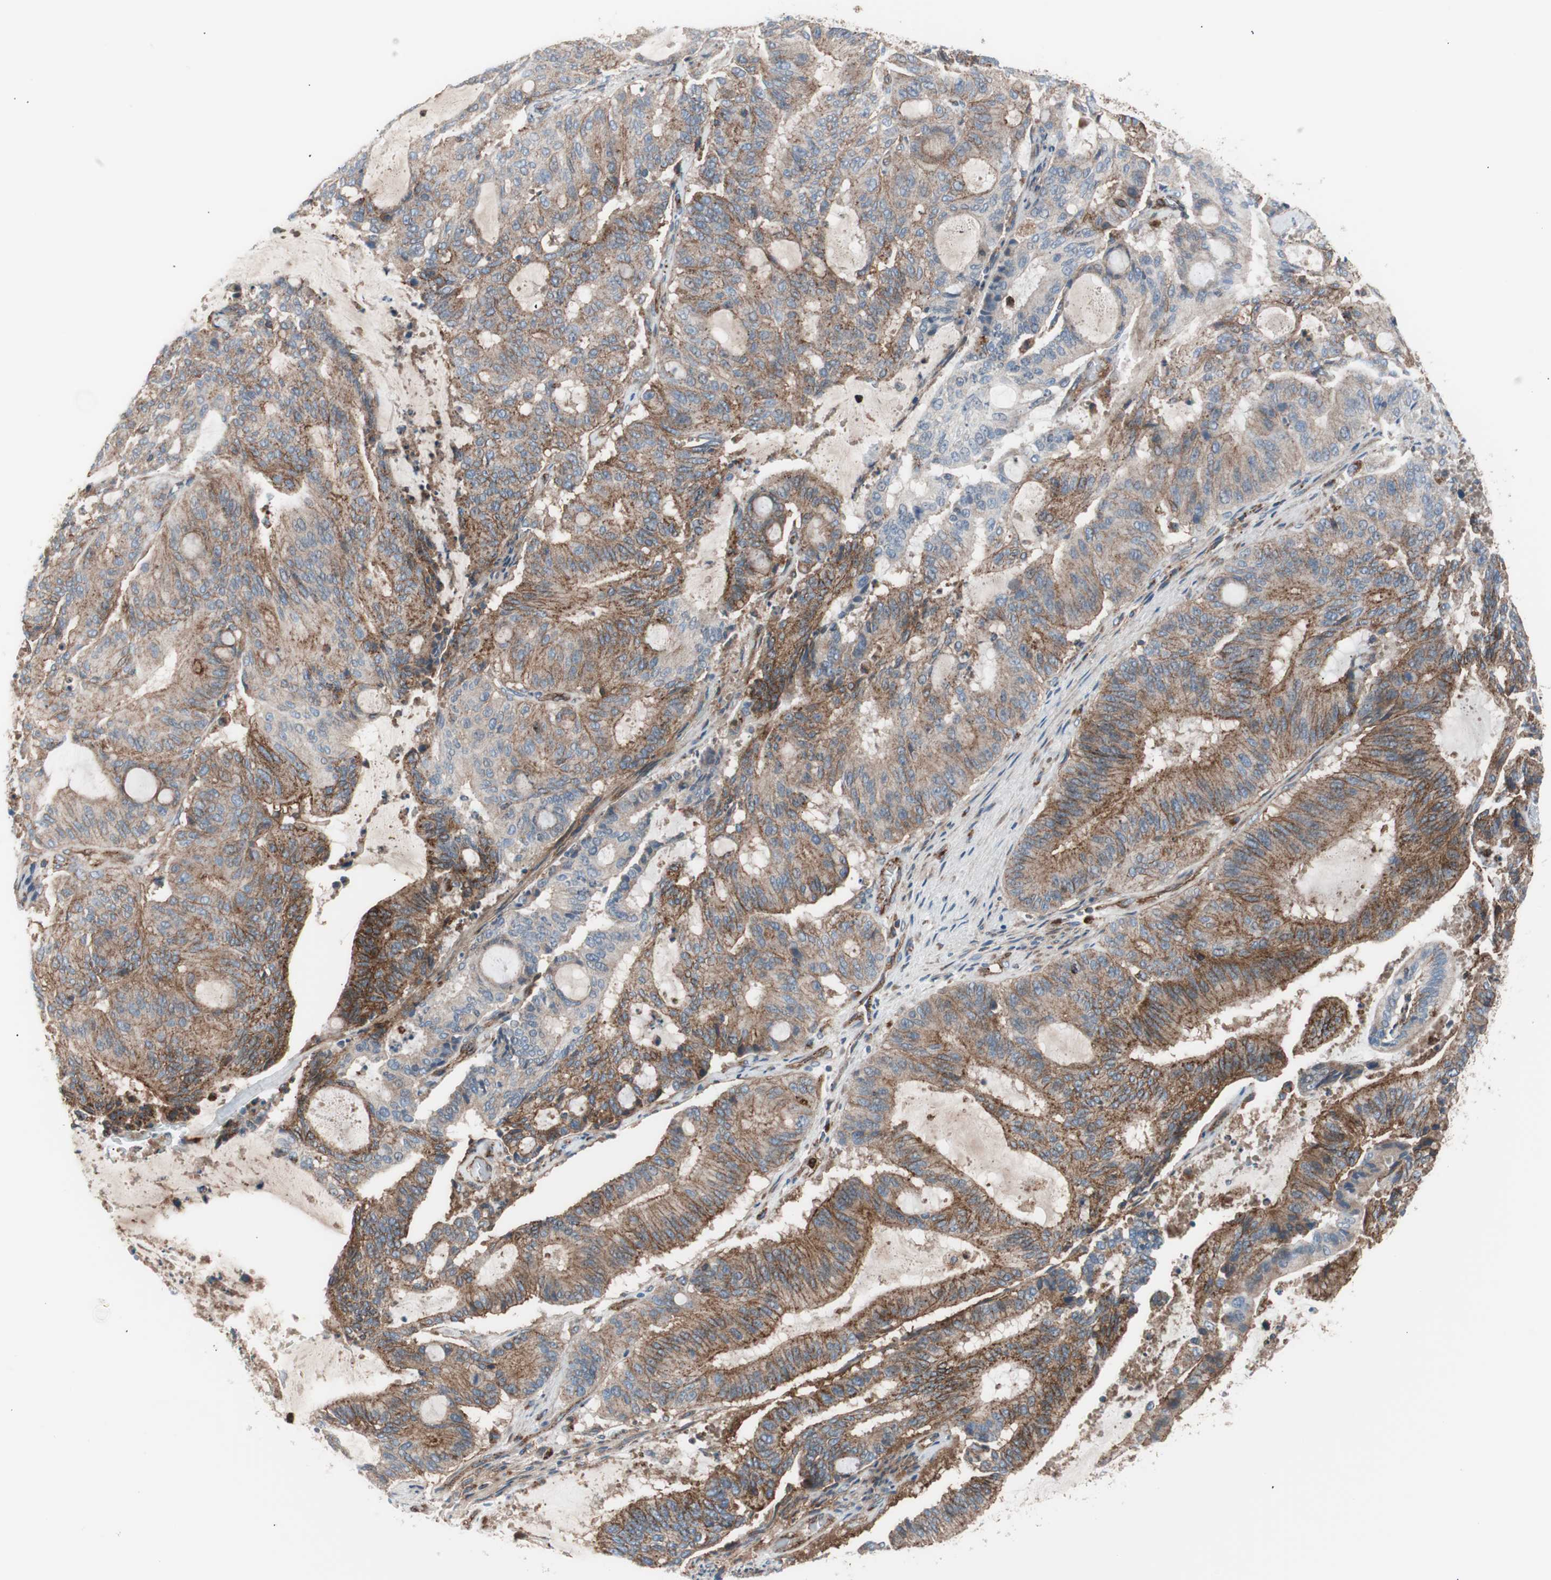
{"staining": {"intensity": "moderate", "quantity": ">75%", "location": "cytoplasmic/membranous"}, "tissue": "liver cancer", "cell_type": "Tumor cells", "image_type": "cancer", "snomed": [{"axis": "morphology", "description": "Cholangiocarcinoma"}, {"axis": "topography", "description": "Liver"}], "caption": "Liver cancer stained for a protein reveals moderate cytoplasmic/membranous positivity in tumor cells.", "gene": "FLOT2", "patient": {"sex": "female", "age": 73}}